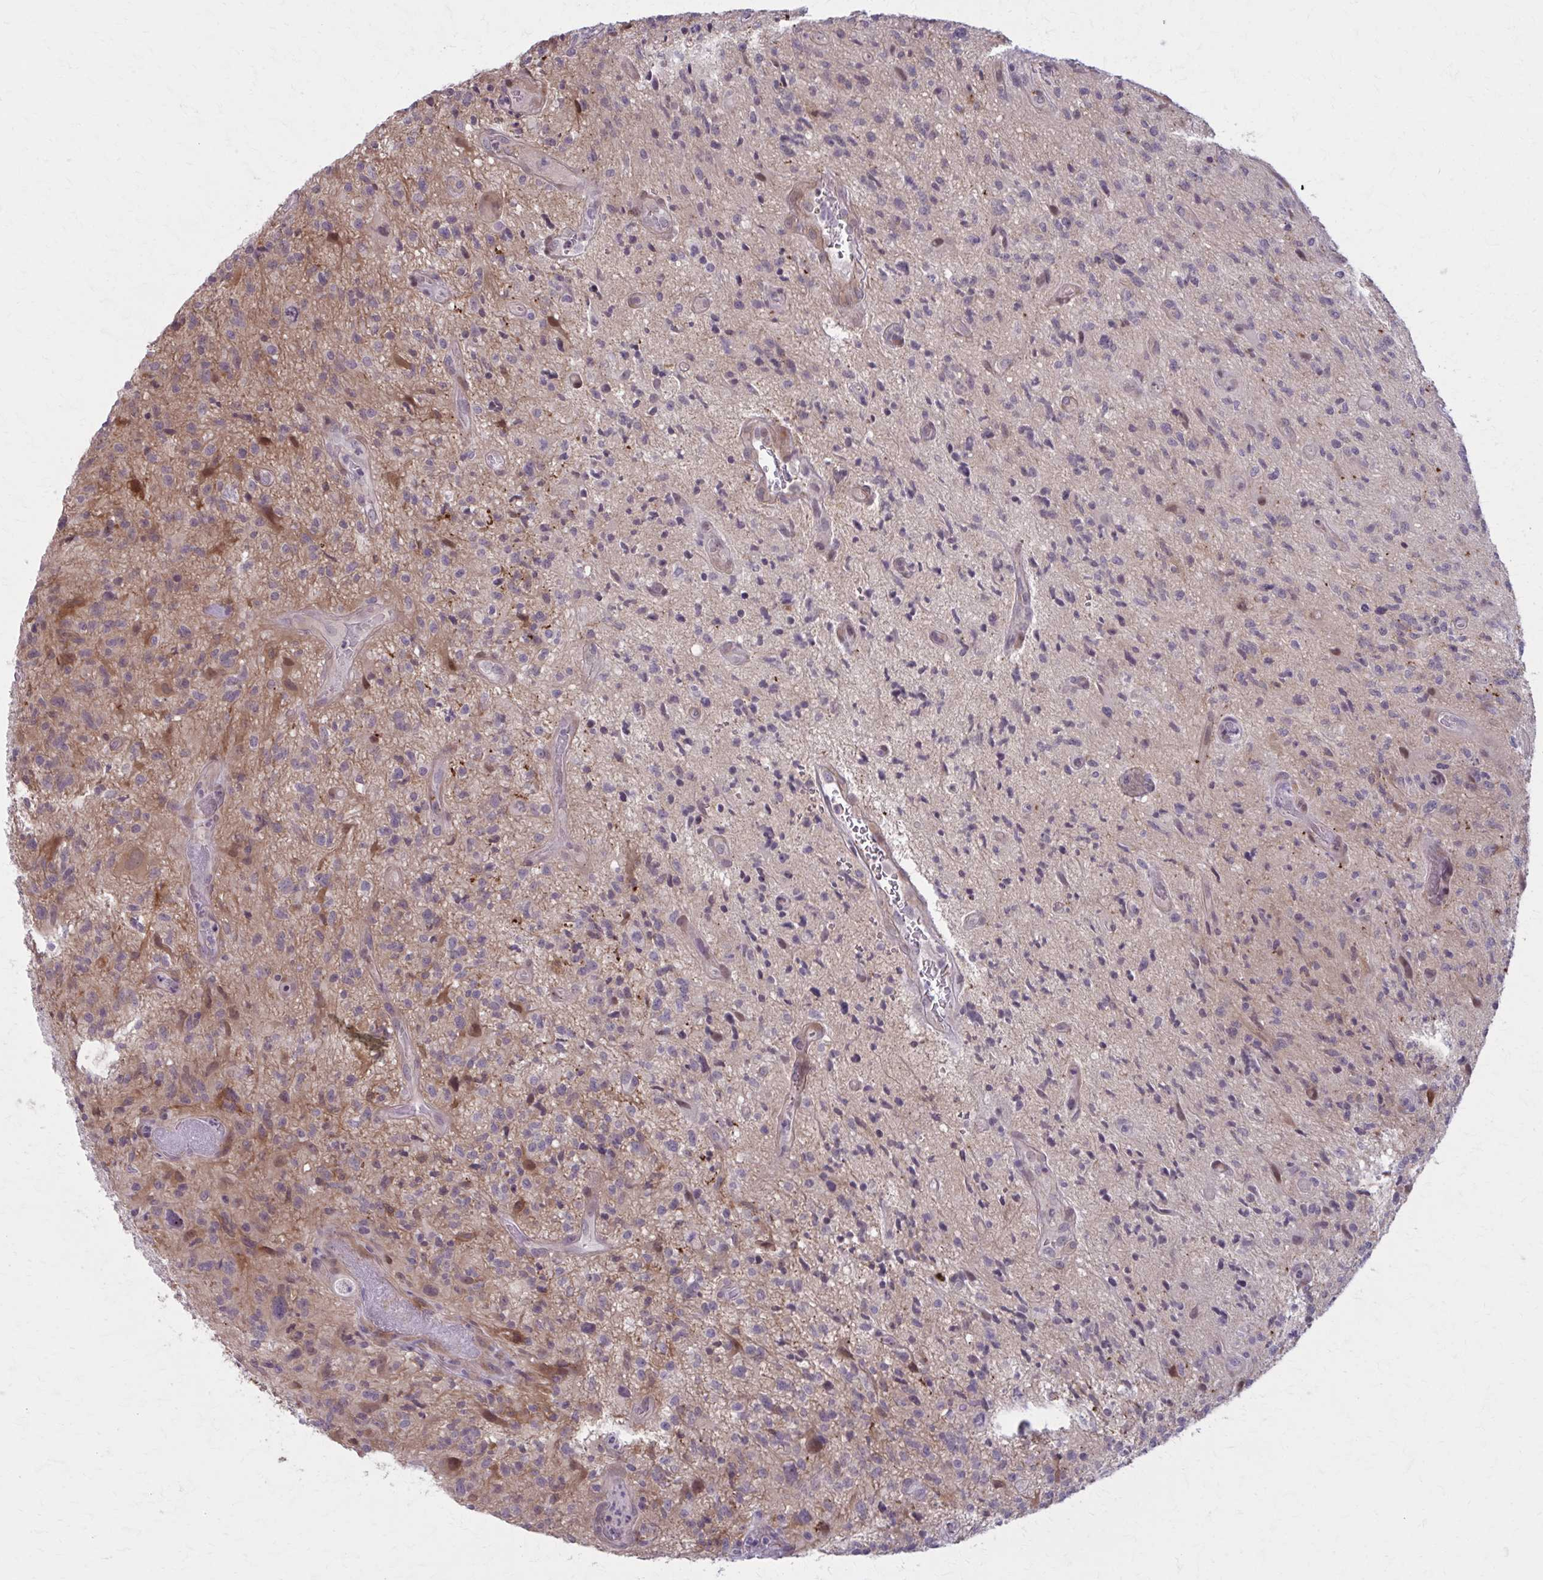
{"staining": {"intensity": "weak", "quantity": "<25%", "location": "cytoplasmic/membranous"}, "tissue": "glioma", "cell_type": "Tumor cells", "image_type": "cancer", "snomed": [{"axis": "morphology", "description": "Glioma, malignant, High grade"}, {"axis": "topography", "description": "Brain"}], "caption": "This is a histopathology image of IHC staining of glioma, which shows no expression in tumor cells. Nuclei are stained in blue.", "gene": "NUMBL", "patient": {"sex": "male", "age": 67}}